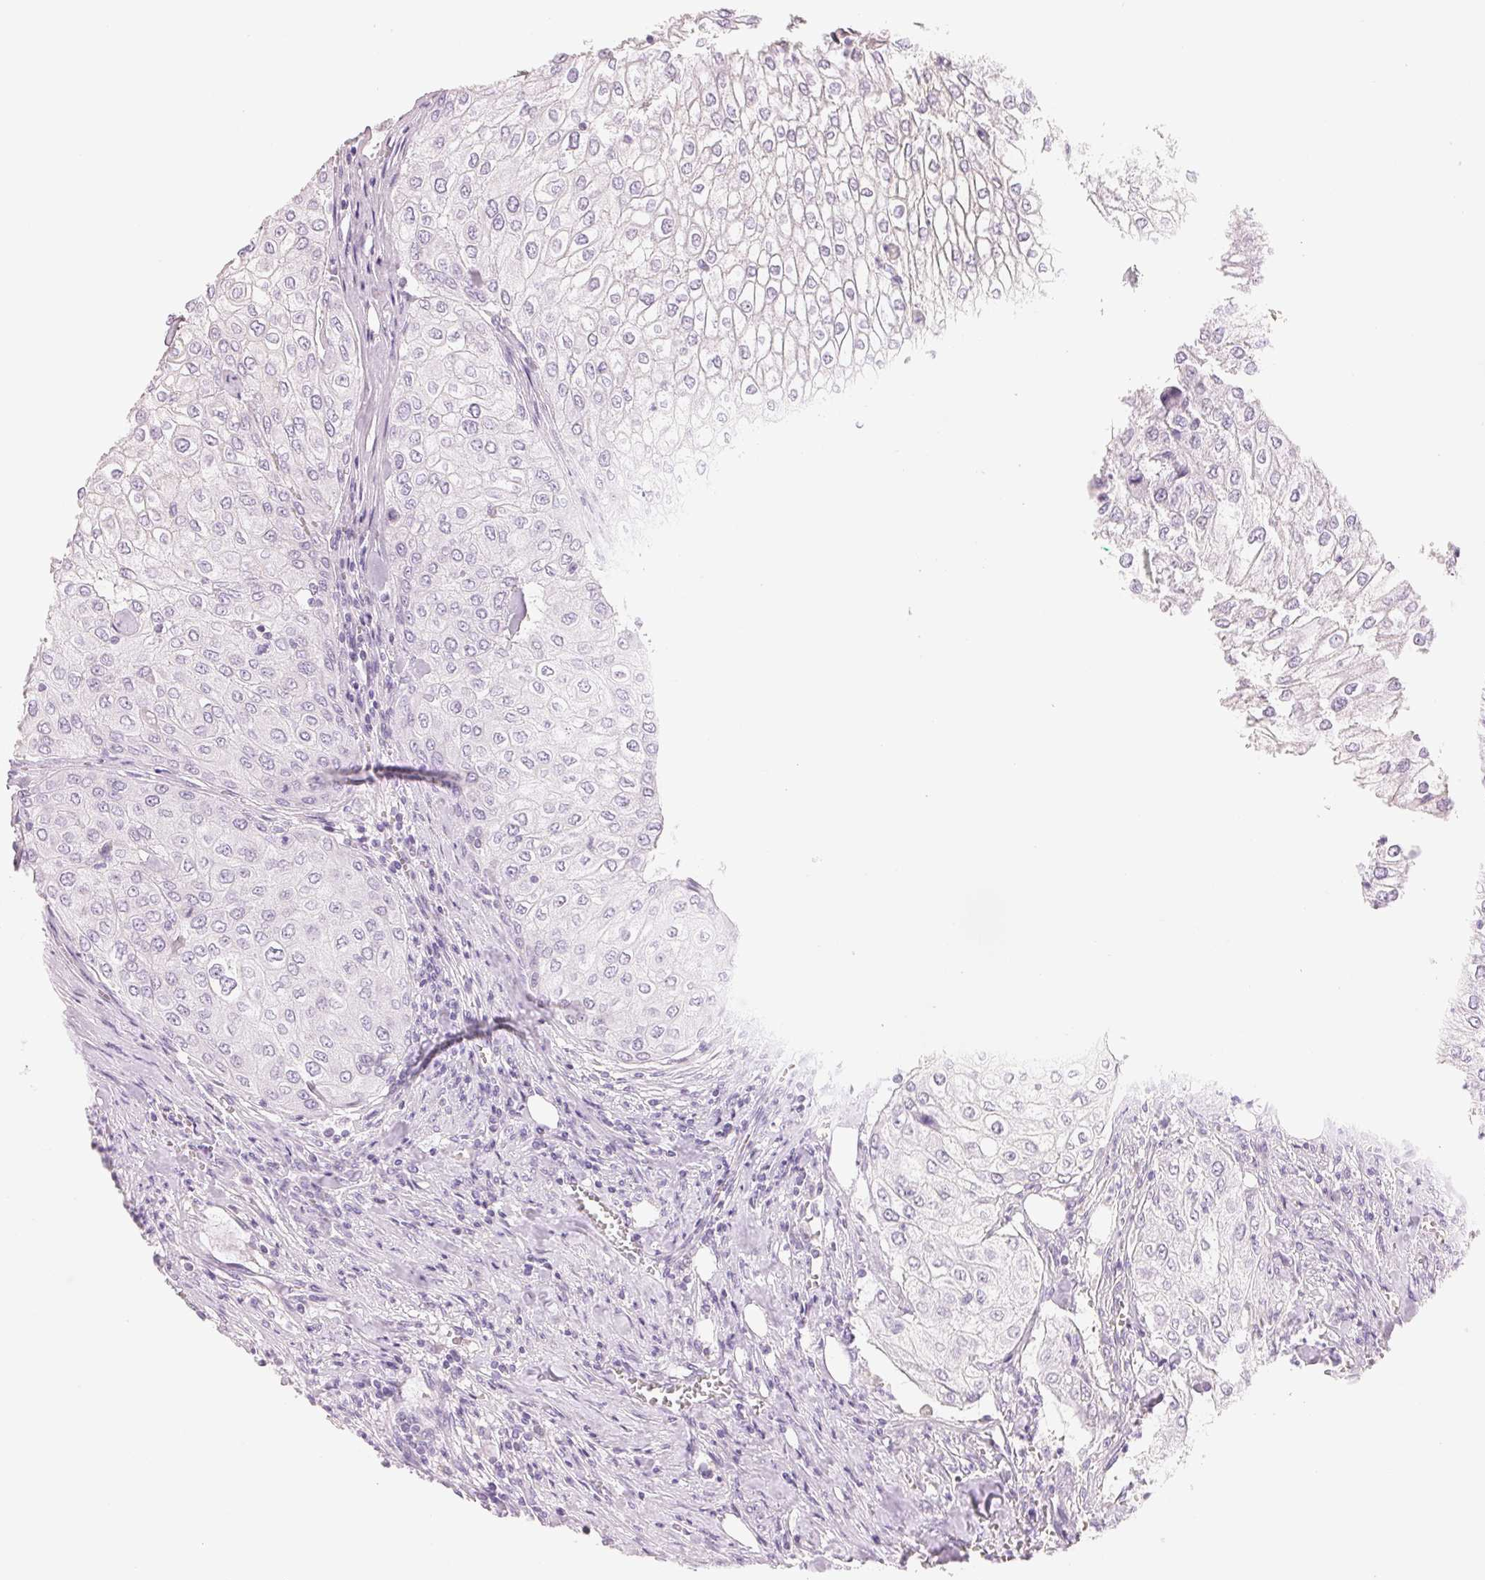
{"staining": {"intensity": "negative", "quantity": "none", "location": "none"}, "tissue": "urothelial cancer", "cell_type": "Tumor cells", "image_type": "cancer", "snomed": [{"axis": "morphology", "description": "Urothelial carcinoma, High grade"}, {"axis": "topography", "description": "Urinary bladder"}], "caption": "DAB (3,3'-diaminobenzidine) immunohistochemical staining of urothelial cancer shows no significant staining in tumor cells.", "gene": "HOXB13", "patient": {"sex": "male", "age": 62}}